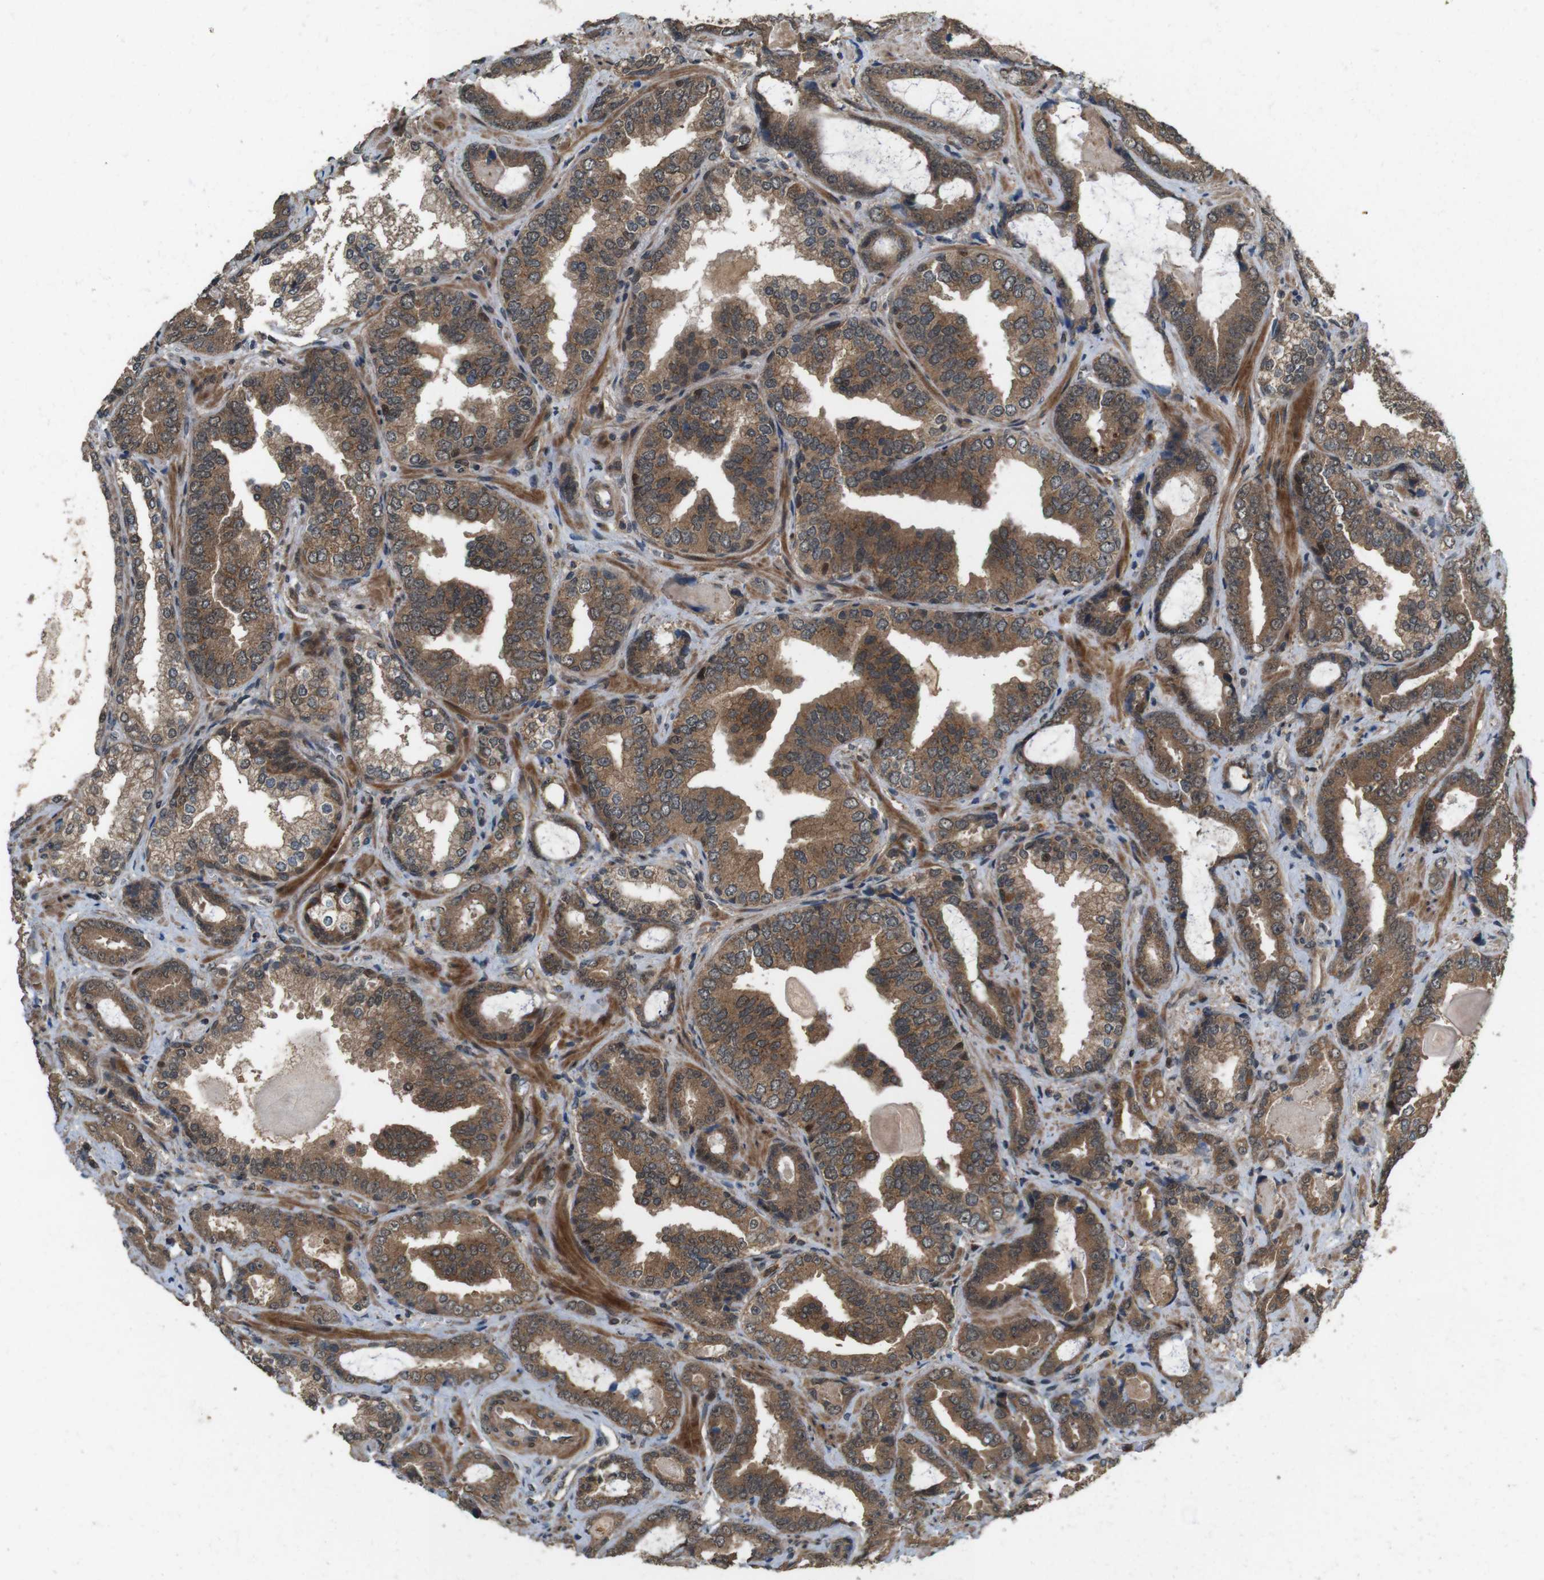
{"staining": {"intensity": "moderate", "quantity": ">75%", "location": "cytoplasmic/membranous"}, "tissue": "prostate cancer", "cell_type": "Tumor cells", "image_type": "cancer", "snomed": [{"axis": "morphology", "description": "Adenocarcinoma, Low grade"}, {"axis": "topography", "description": "Prostate"}], "caption": "A high-resolution photomicrograph shows immunohistochemistry staining of prostate cancer (adenocarcinoma (low-grade)), which reveals moderate cytoplasmic/membranous expression in about >75% of tumor cells. (IHC, brightfield microscopy, high magnification).", "gene": "CDC34", "patient": {"sex": "male", "age": 60}}